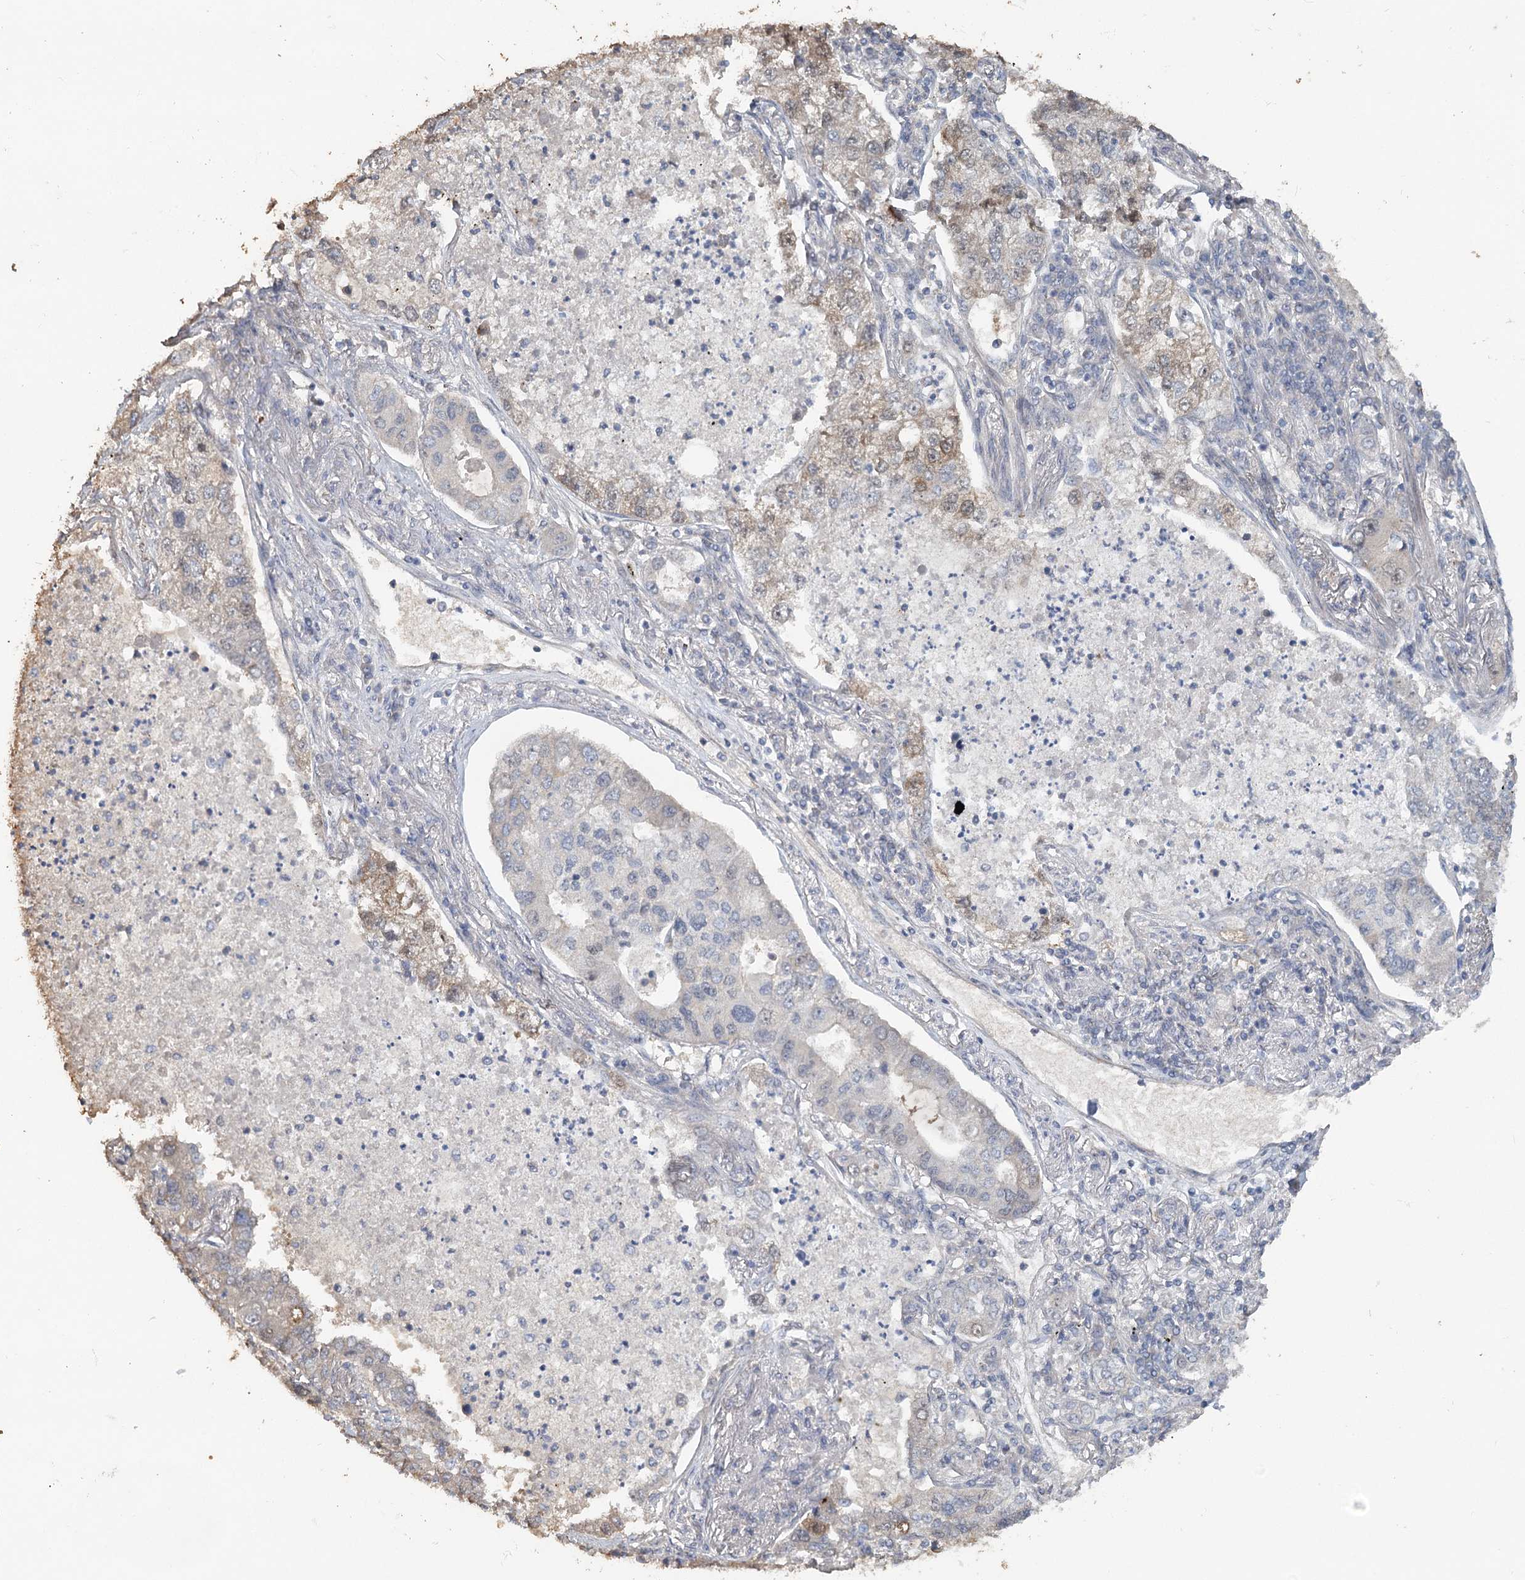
{"staining": {"intensity": "weak", "quantity": "<25%", "location": "cytoplasmic/membranous"}, "tissue": "lung cancer", "cell_type": "Tumor cells", "image_type": "cancer", "snomed": [{"axis": "morphology", "description": "Adenocarcinoma, NOS"}, {"axis": "topography", "description": "Lung"}], "caption": "Adenocarcinoma (lung) was stained to show a protein in brown. There is no significant staining in tumor cells.", "gene": "MAP3K13", "patient": {"sex": "male", "age": 49}}